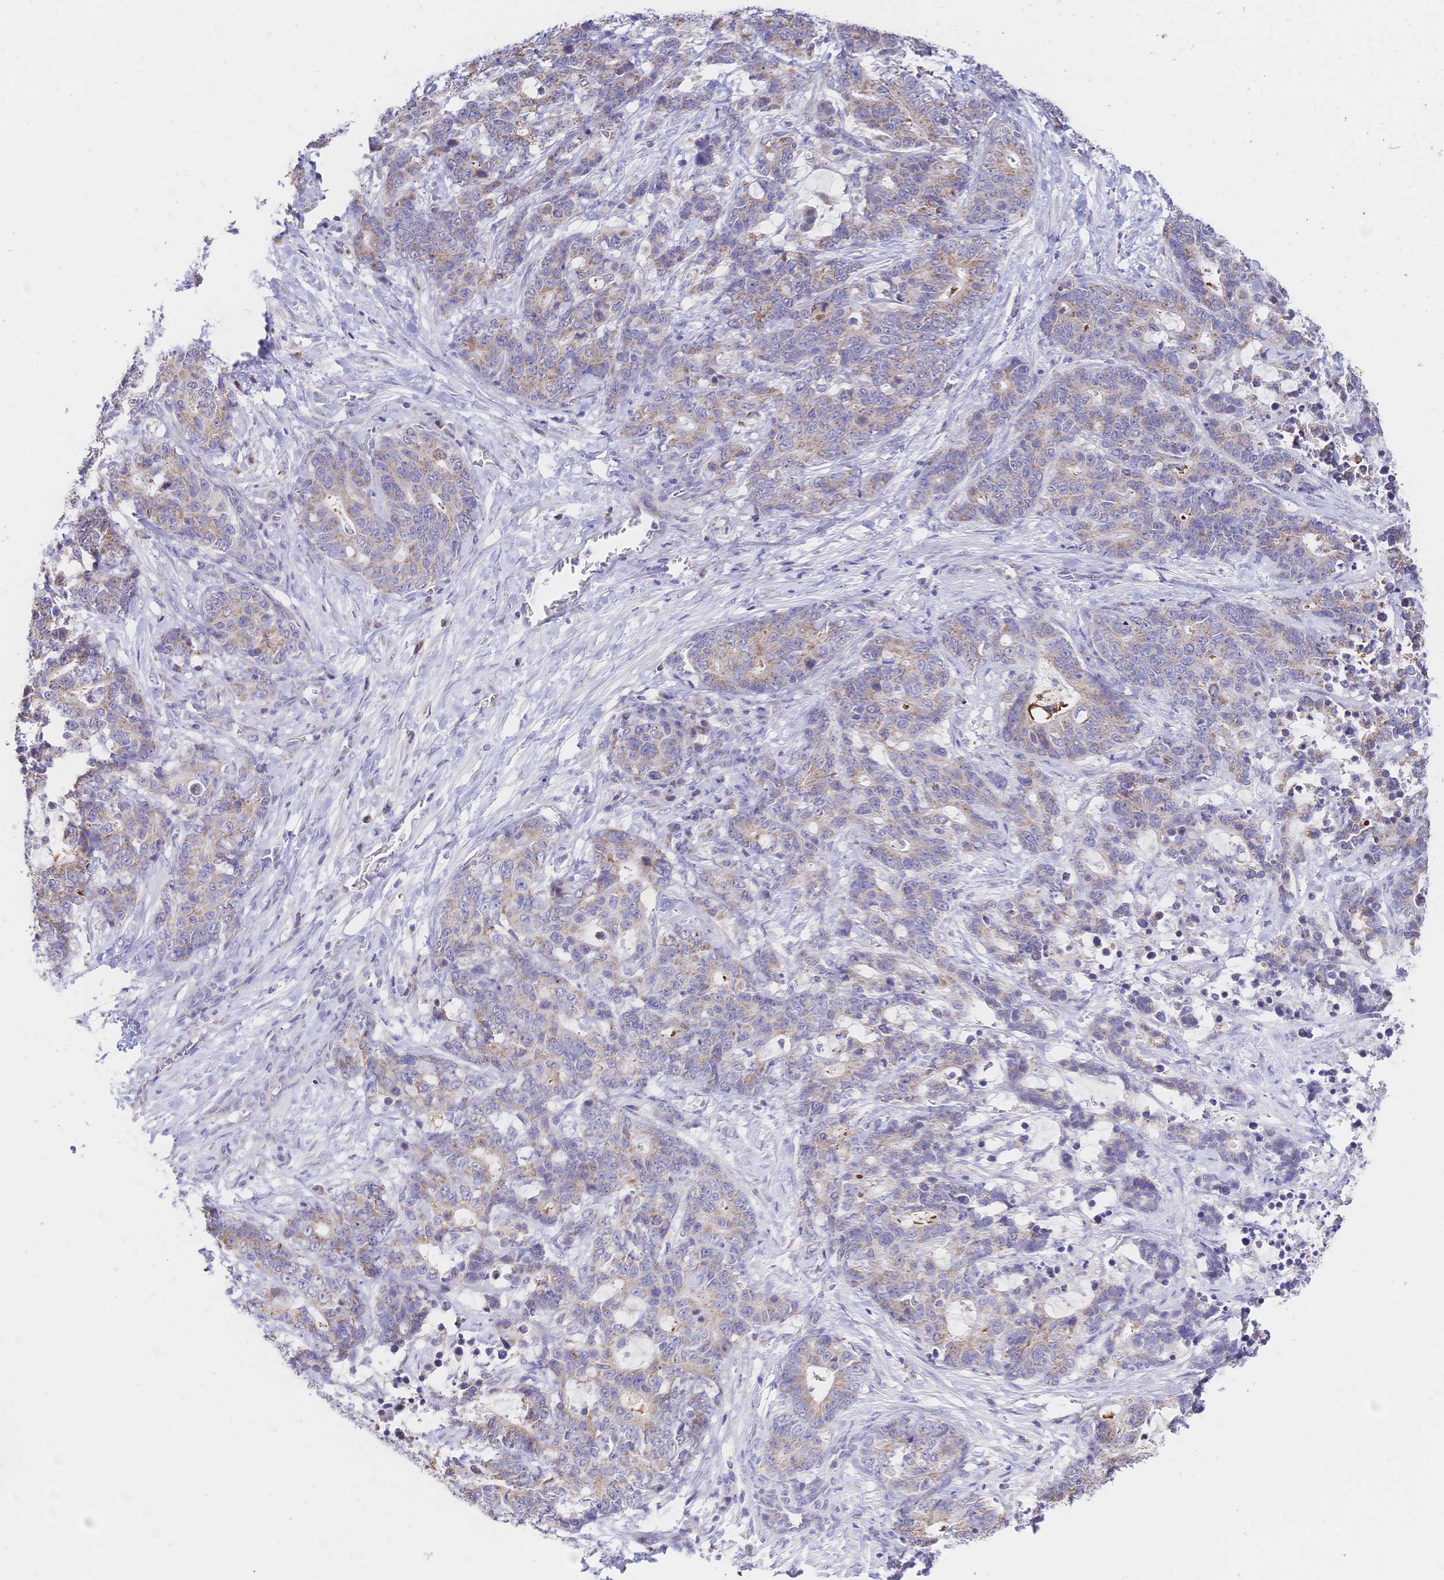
{"staining": {"intensity": "weak", "quantity": ">75%", "location": "cytoplasmic/membranous"}, "tissue": "stomach cancer", "cell_type": "Tumor cells", "image_type": "cancer", "snomed": [{"axis": "morphology", "description": "Normal tissue, NOS"}, {"axis": "morphology", "description": "Adenocarcinoma, NOS"}, {"axis": "topography", "description": "Stomach"}], "caption": "IHC staining of stomach cancer (adenocarcinoma), which demonstrates low levels of weak cytoplasmic/membranous staining in about >75% of tumor cells indicating weak cytoplasmic/membranous protein expression. The staining was performed using DAB (brown) for protein detection and nuclei were counterstained in hematoxylin (blue).", "gene": "CLEC18B", "patient": {"sex": "female", "age": 64}}